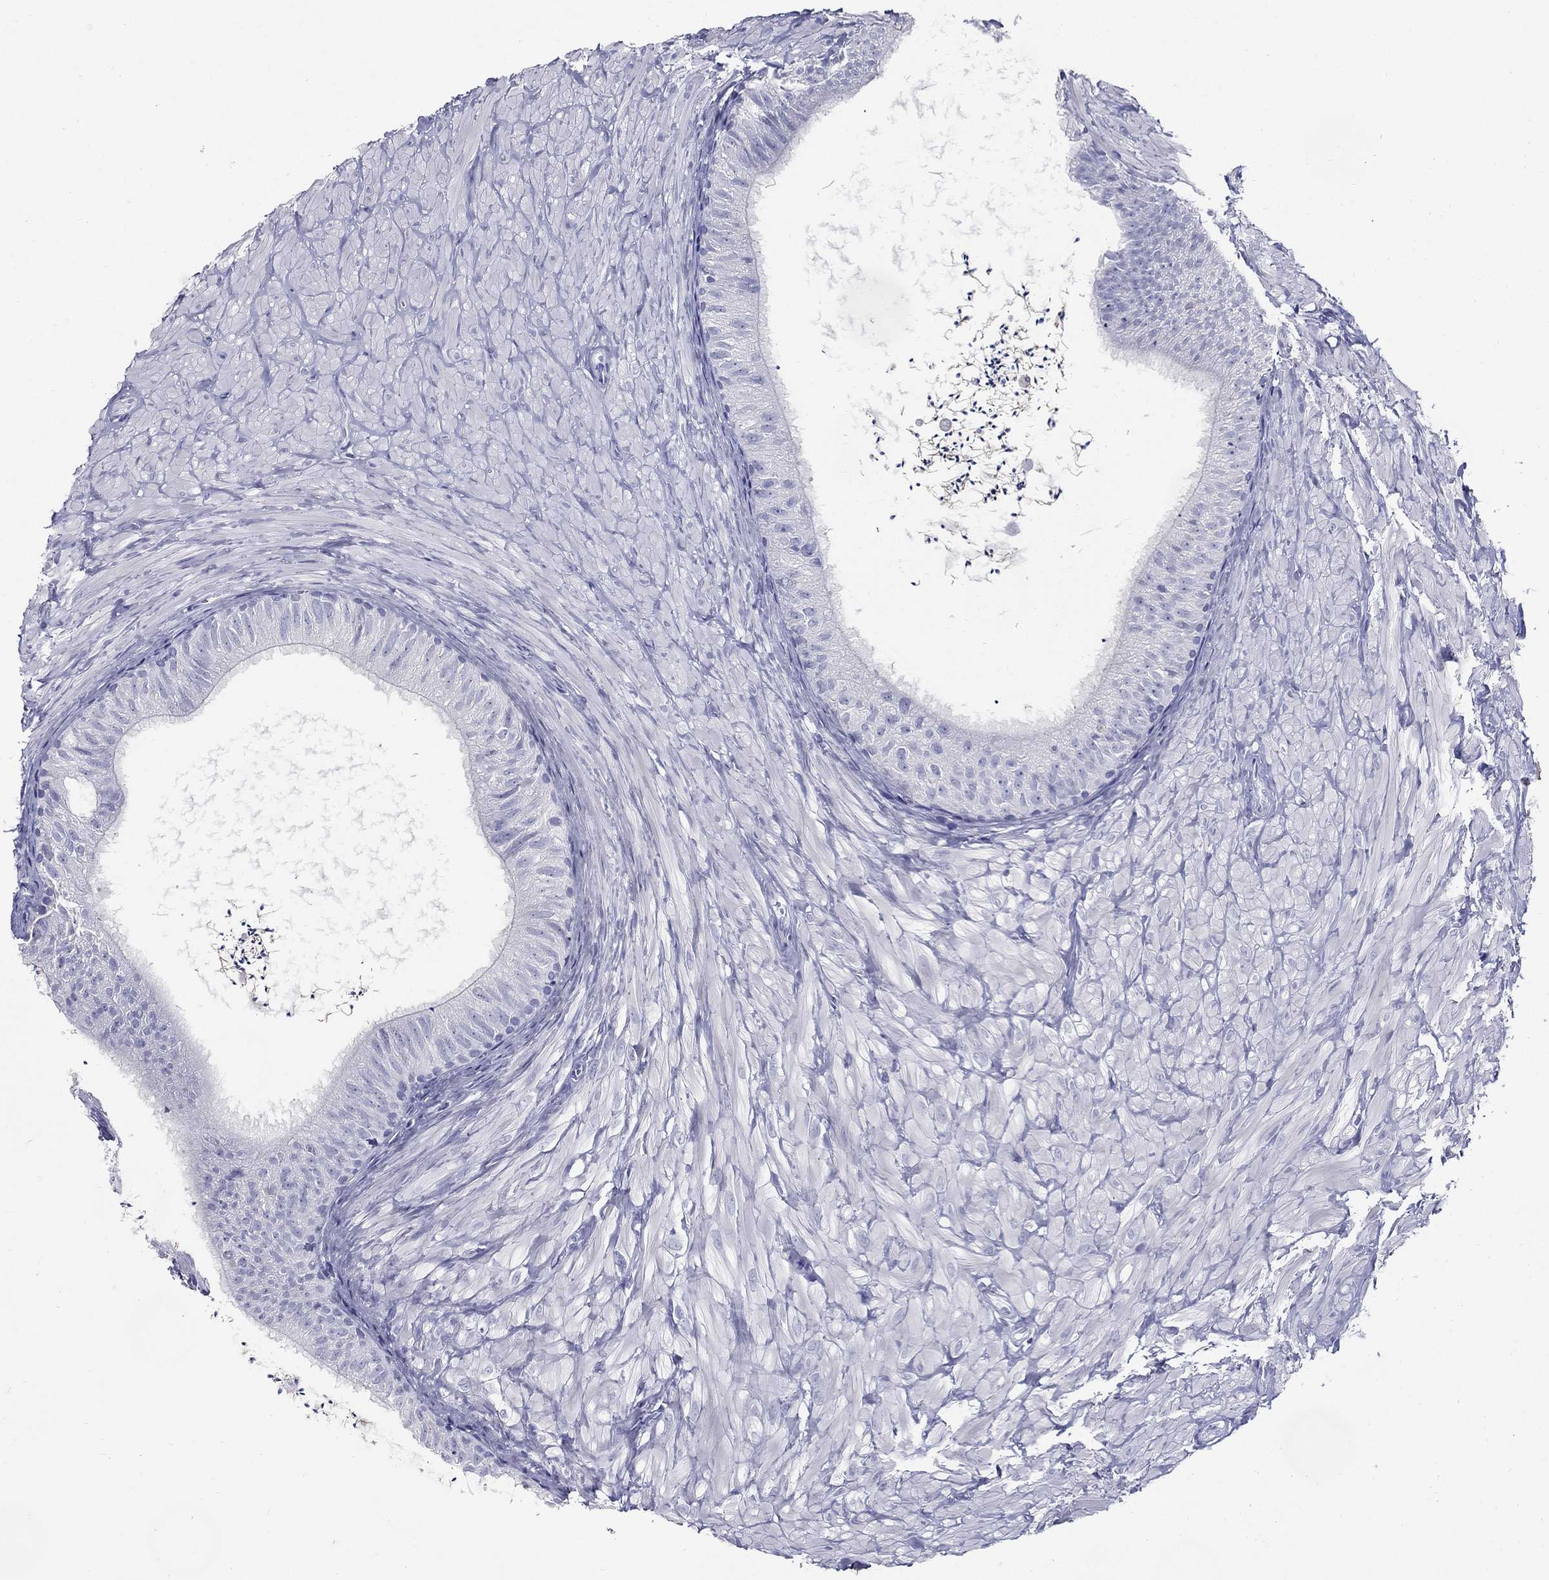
{"staining": {"intensity": "negative", "quantity": "none", "location": "none"}, "tissue": "epididymis", "cell_type": "Glandular cells", "image_type": "normal", "snomed": [{"axis": "morphology", "description": "Normal tissue, NOS"}, {"axis": "topography", "description": "Epididymis"}], "caption": "High magnification brightfield microscopy of normal epididymis stained with DAB (brown) and counterstained with hematoxylin (blue): glandular cells show no significant expression. (DAB immunohistochemistry, high magnification).", "gene": "KIF2C", "patient": {"sex": "male", "age": 32}}